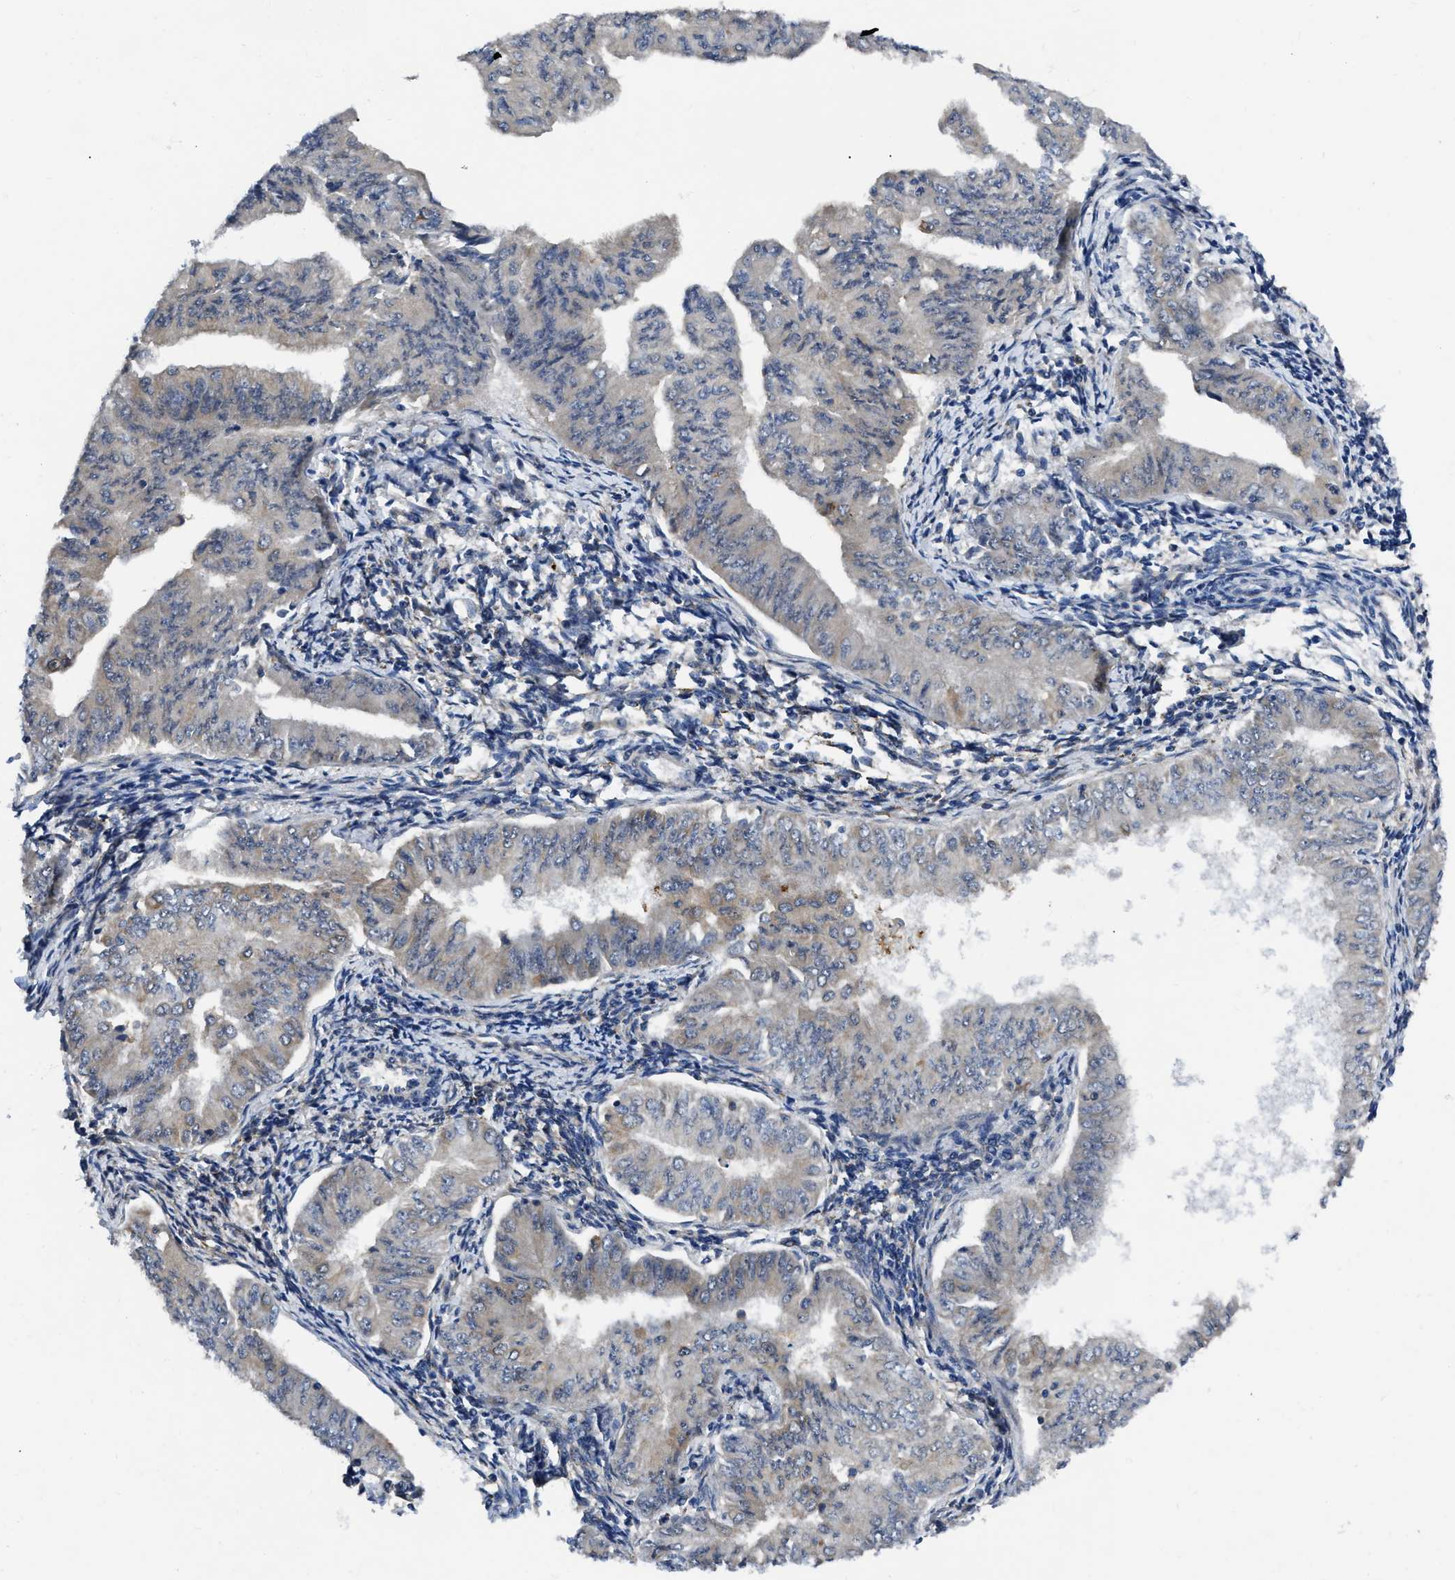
{"staining": {"intensity": "weak", "quantity": "<25%", "location": "cytoplasmic/membranous"}, "tissue": "endometrial cancer", "cell_type": "Tumor cells", "image_type": "cancer", "snomed": [{"axis": "morphology", "description": "Normal tissue, NOS"}, {"axis": "morphology", "description": "Adenocarcinoma, NOS"}, {"axis": "topography", "description": "Endometrium"}], "caption": "The photomicrograph shows no significant expression in tumor cells of adenocarcinoma (endometrial).", "gene": "GET4", "patient": {"sex": "female", "age": 53}}